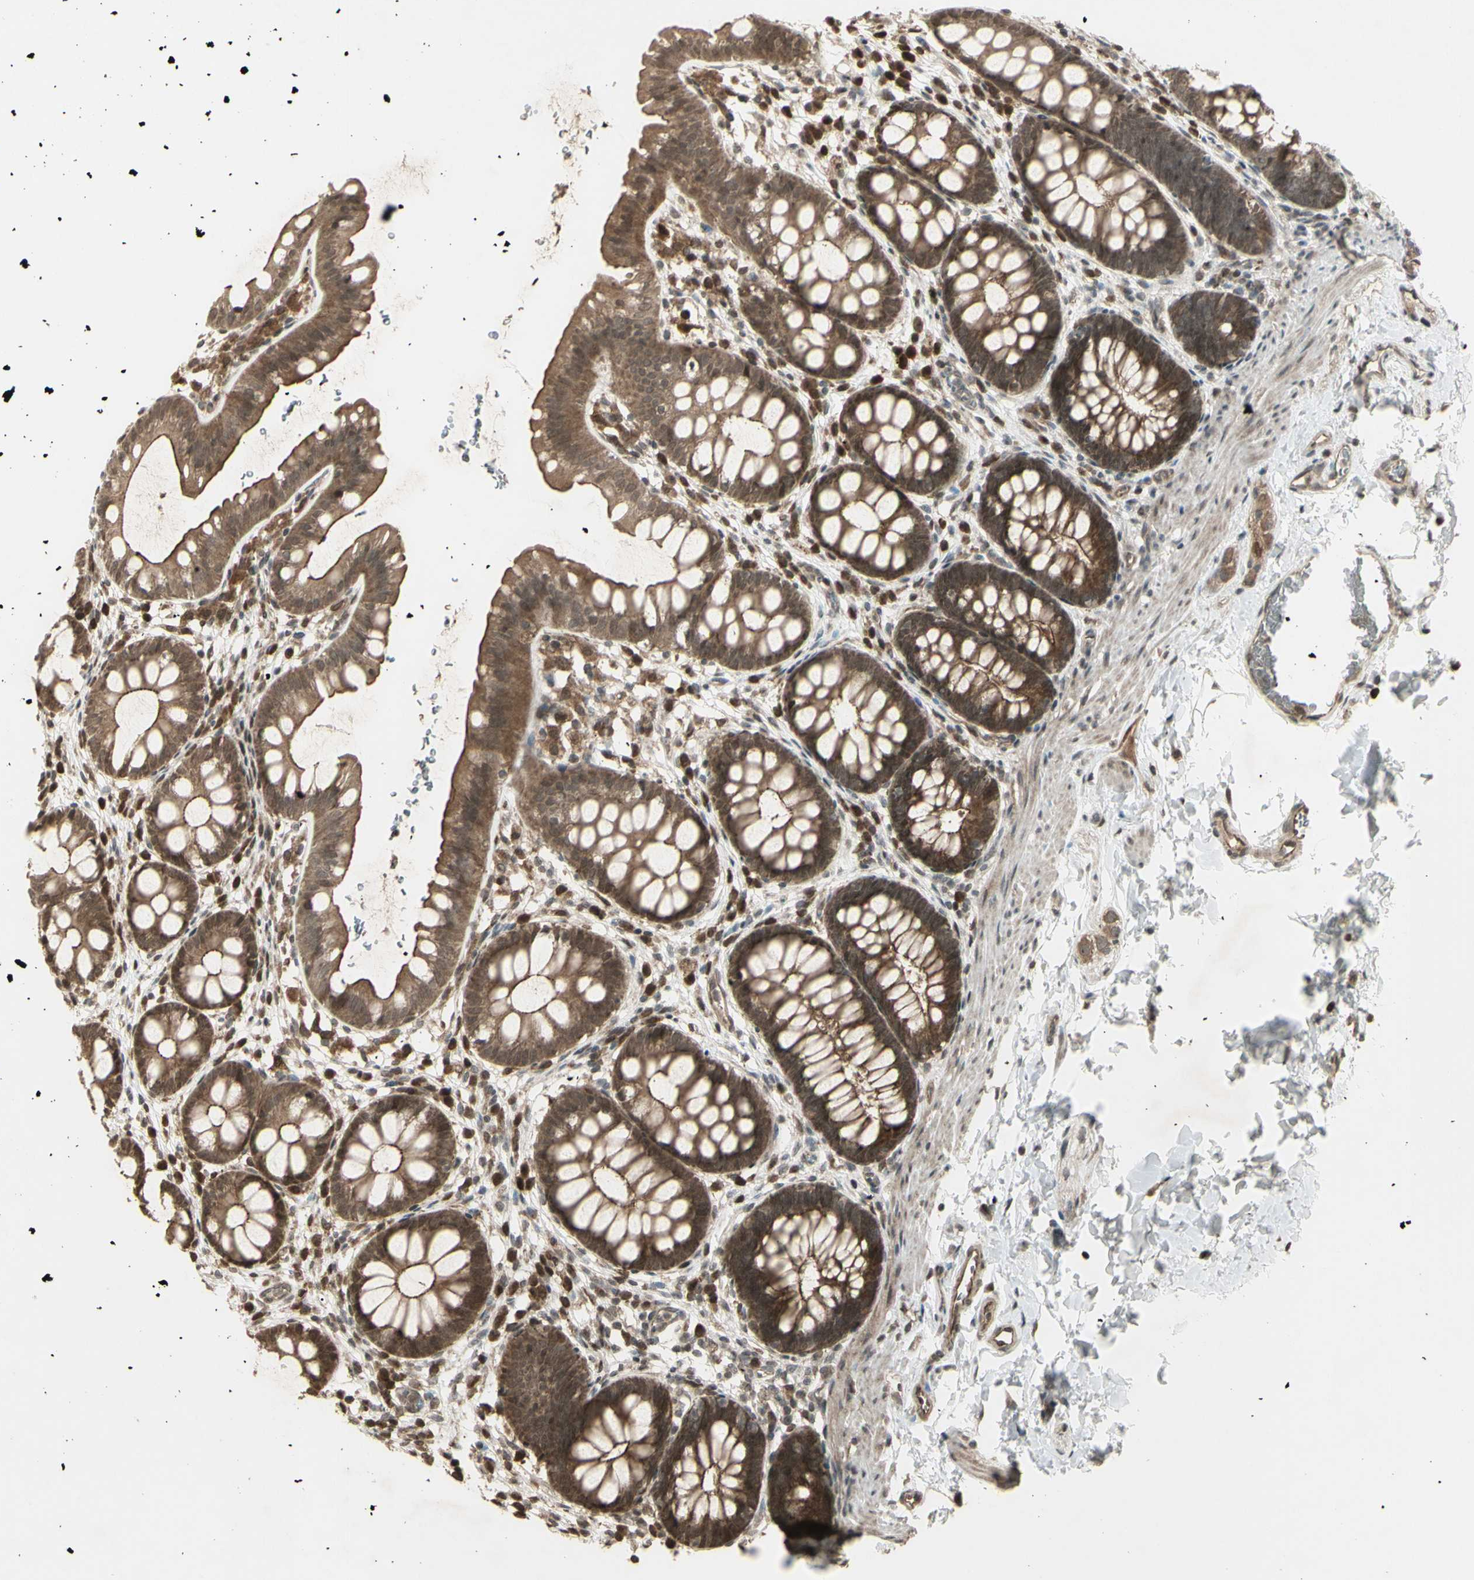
{"staining": {"intensity": "strong", "quantity": ">75%", "location": "cytoplasmic/membranous"}, "tissue": "rectum", "cell_type": "Glandular cells", "image_type": "normal", "snomed": [{"axis": "morphology", "description": "Normal tissue, NOS"}, {"axis": "topography", "description": "Rectum"}], "caption": "Immunohistochemistry micrograph of benign human rectum stained for a protein (brown), which displays high levels of strong cytoplasmic/membranous staining in about >75% of glandular cells.", "gene": "BLNK", "patient": {"sex": "female", "age": 24}}